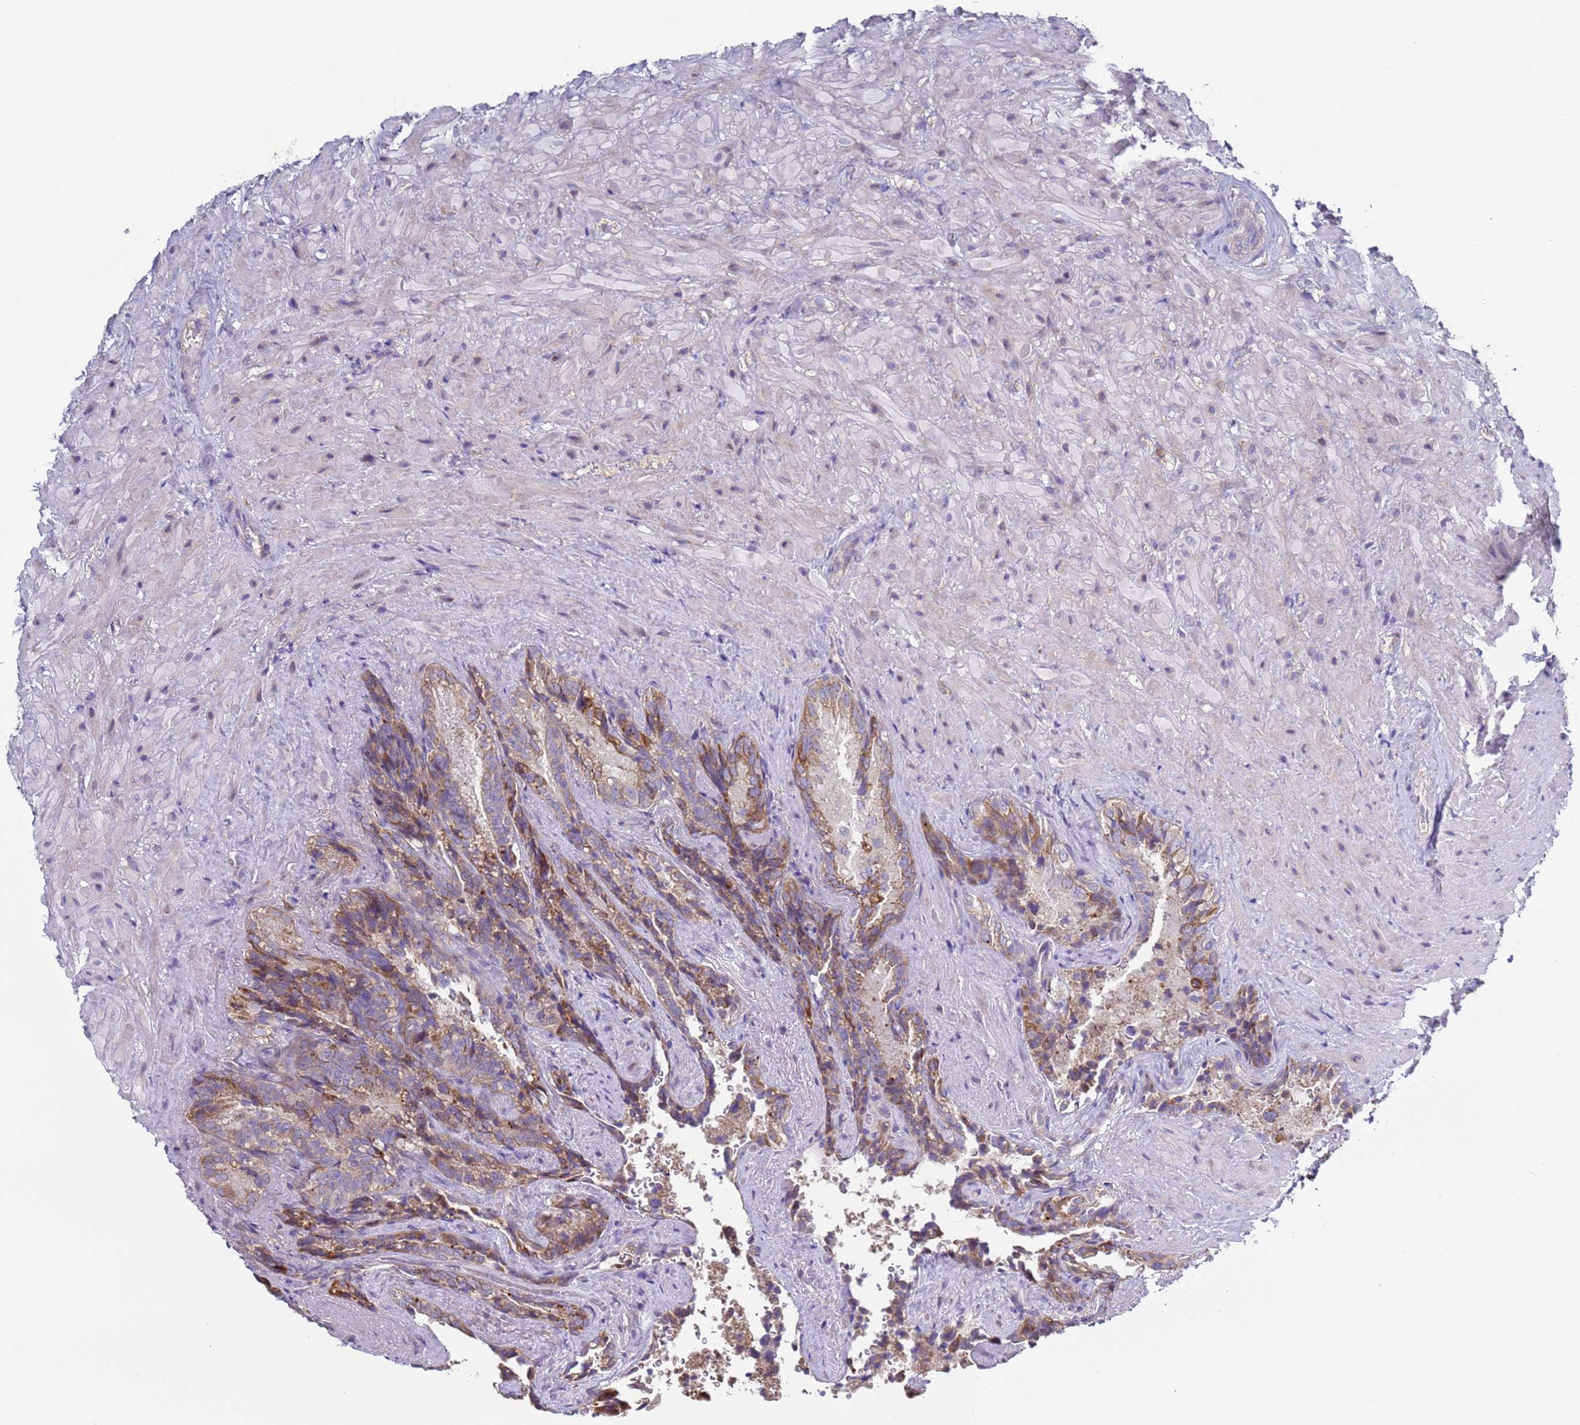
{"staining": {"intensity": "moderate", "quantity": ">75%", "location": "cytoplasmic/membranous"}, "tissue": "seminal vesicle", "cell_type": "Glandular cells", "image_type": "normal", "snomed": [{"axis": "morphology", "description": "Normal tissue, NOS"}, {"axis": "topography", "description": "Seminal veicle"}], "caption": "Immunohistochemical staining of unremarkable human seminal vesicle shows >75% levels of moderate cytoplasmic/membranous protein staining in about >75% of glandular cells. The staining was performed using DAB to visualize the protein expression in brown, while the nuclei were stained in blue with hematoxylin (Magnification: 20x).", "gene": "DIP2B", "patient": {"sex": "male", "age": 62}}